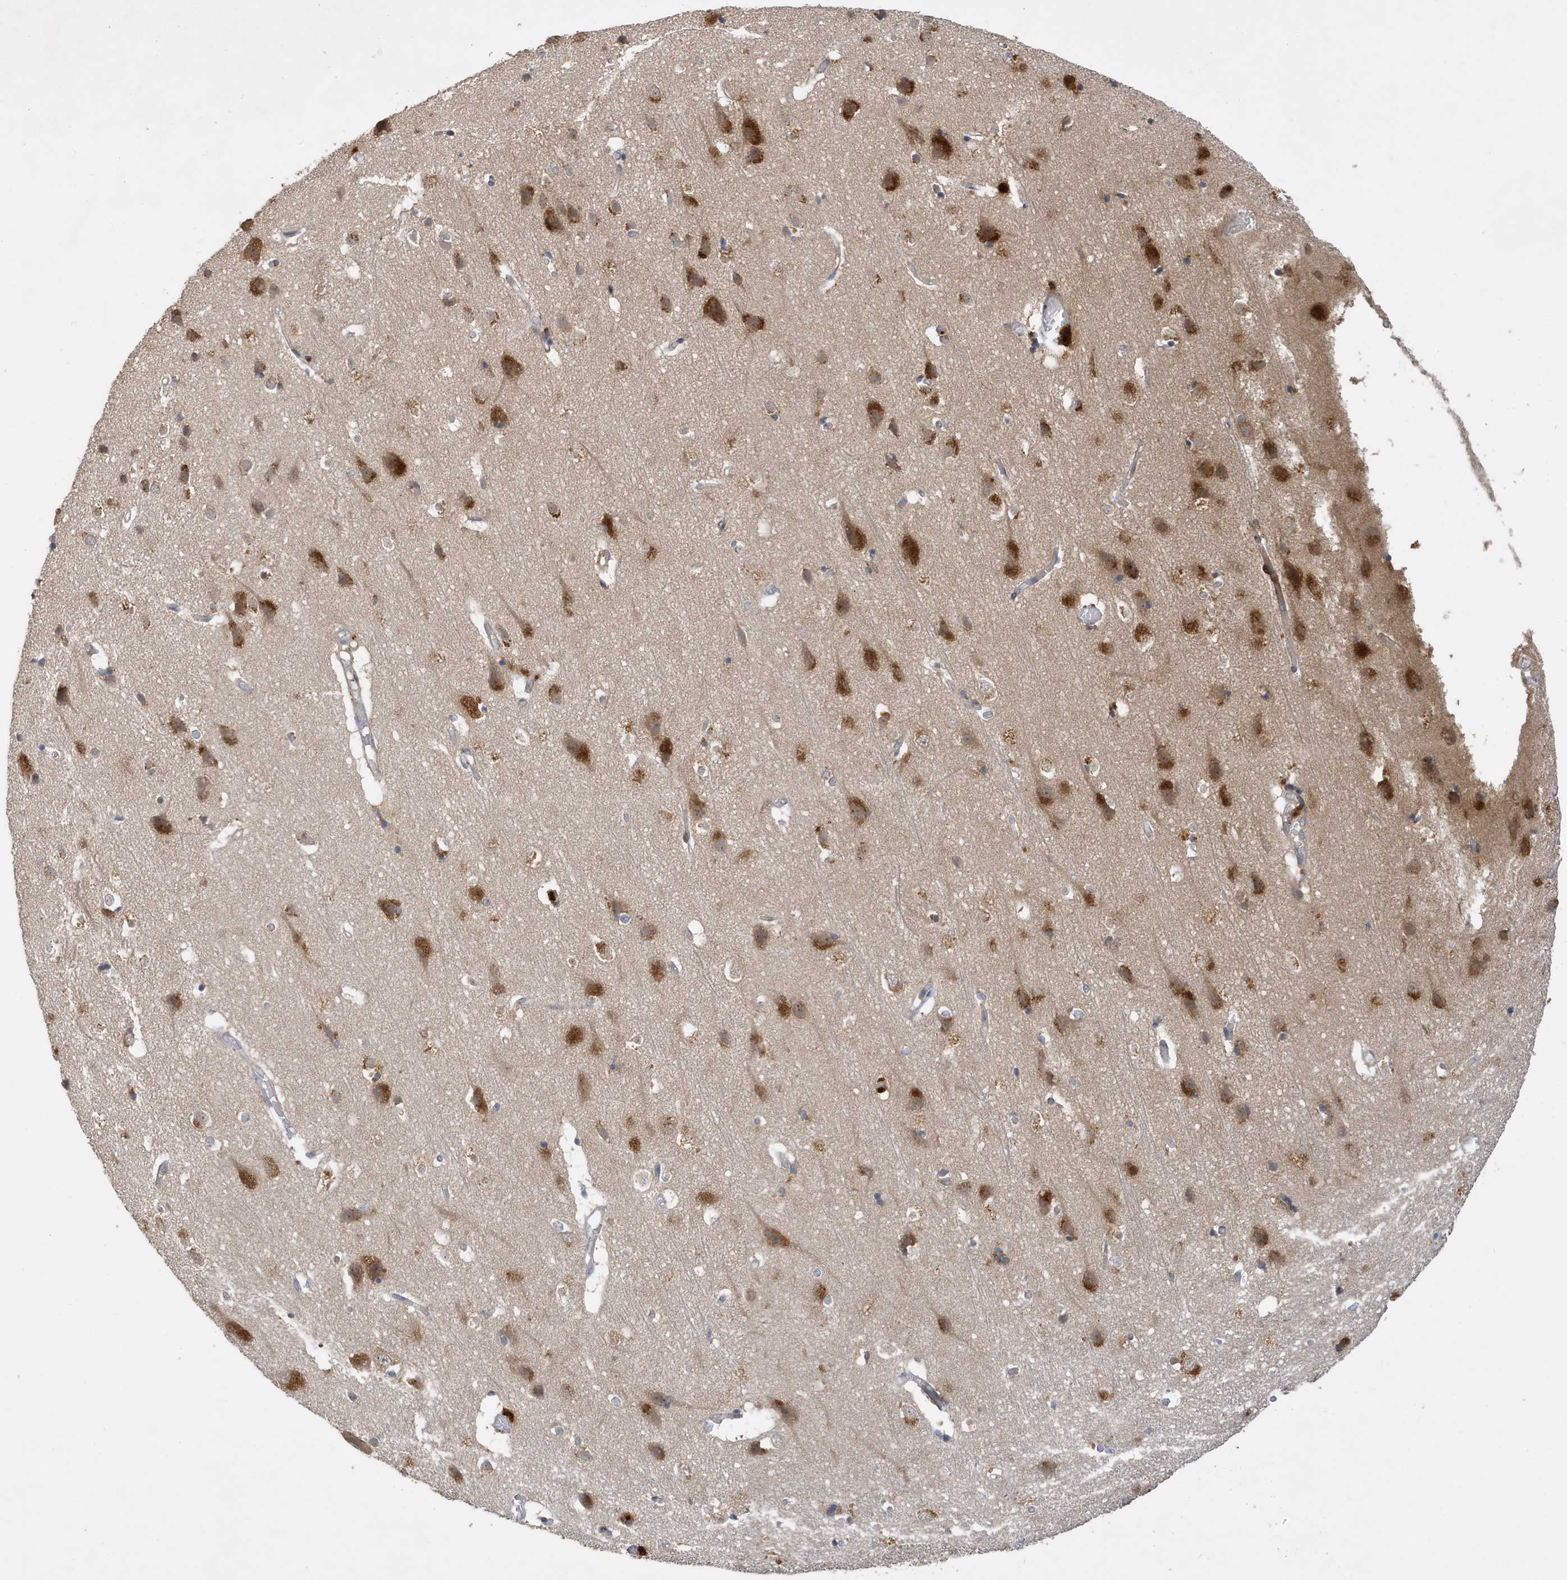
{"staining": {"intensity": "negative", "quantity": "none", "location": "none"}, "tissue": "cerebral cortex", "cell_type": "Endothelial cells", "image_type": "normal", "snomed": [{"axis": "morphology", "description": "Normal tissue, NOS"}, {"axis": "topography", "description": "Cerebral cortex"}], "caption": "Human cerebral cortex stained for a protein using IHC demonstrates no staining in endothelial cells.", "gene": "LAPTM4A", "patient": {"sex": "male", "age": 54}}